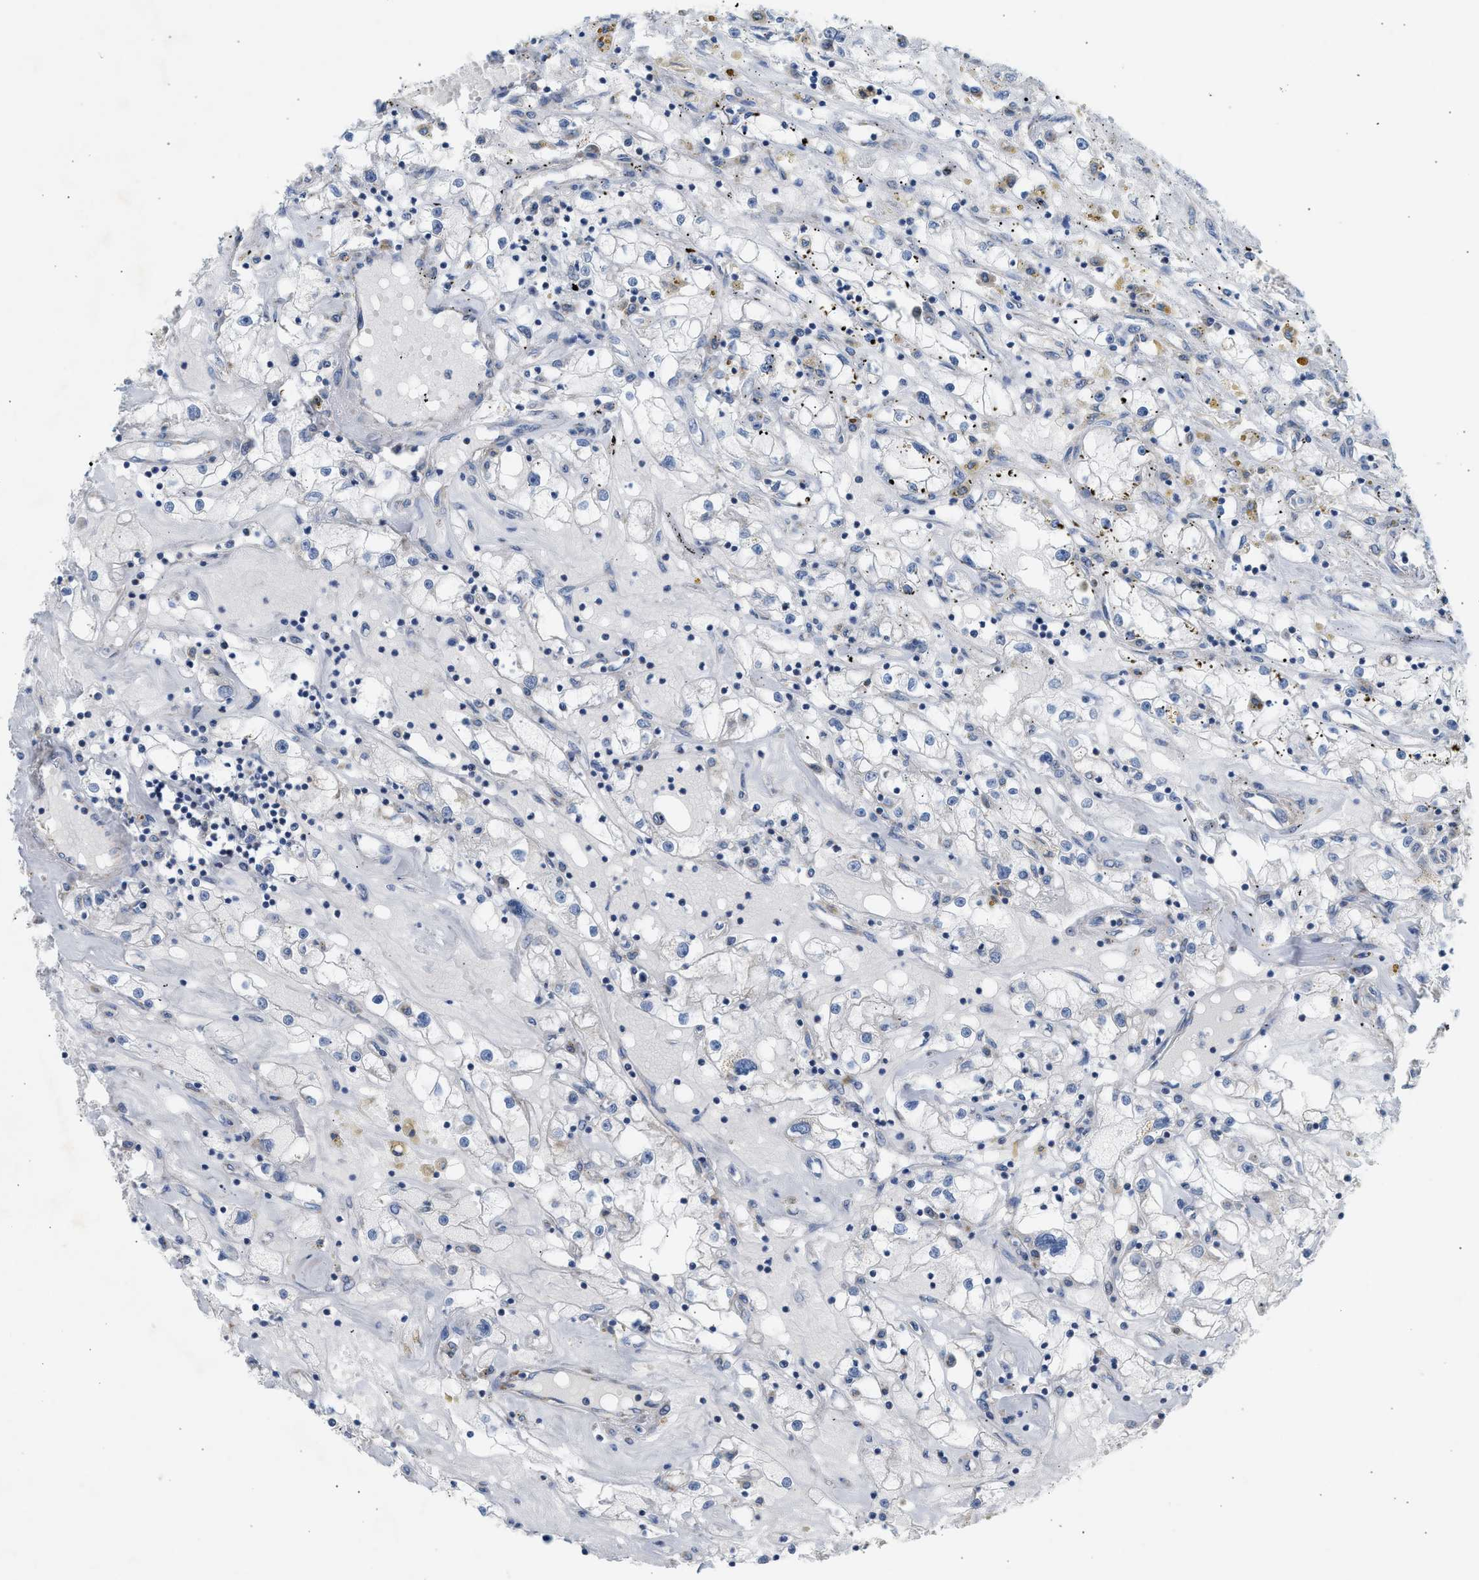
{"staining": {"intensity": "negative", "quantity": "none", "location": "none"}, "tissue": "renal cancer", "cell_type": "Tumor cells", "image_type": "cancer", "snomed": [{"axis": "morphology", "description": "Adenocarcinoma, NOS"}, {"axis": "topography", "description": "Kidney"}], "caption": "Immunohistochemistry of human renal cancer reveals no expression in tumor cells.", "gene": "NDUFS8", "patient": {"sex": "male", "age": 56}}